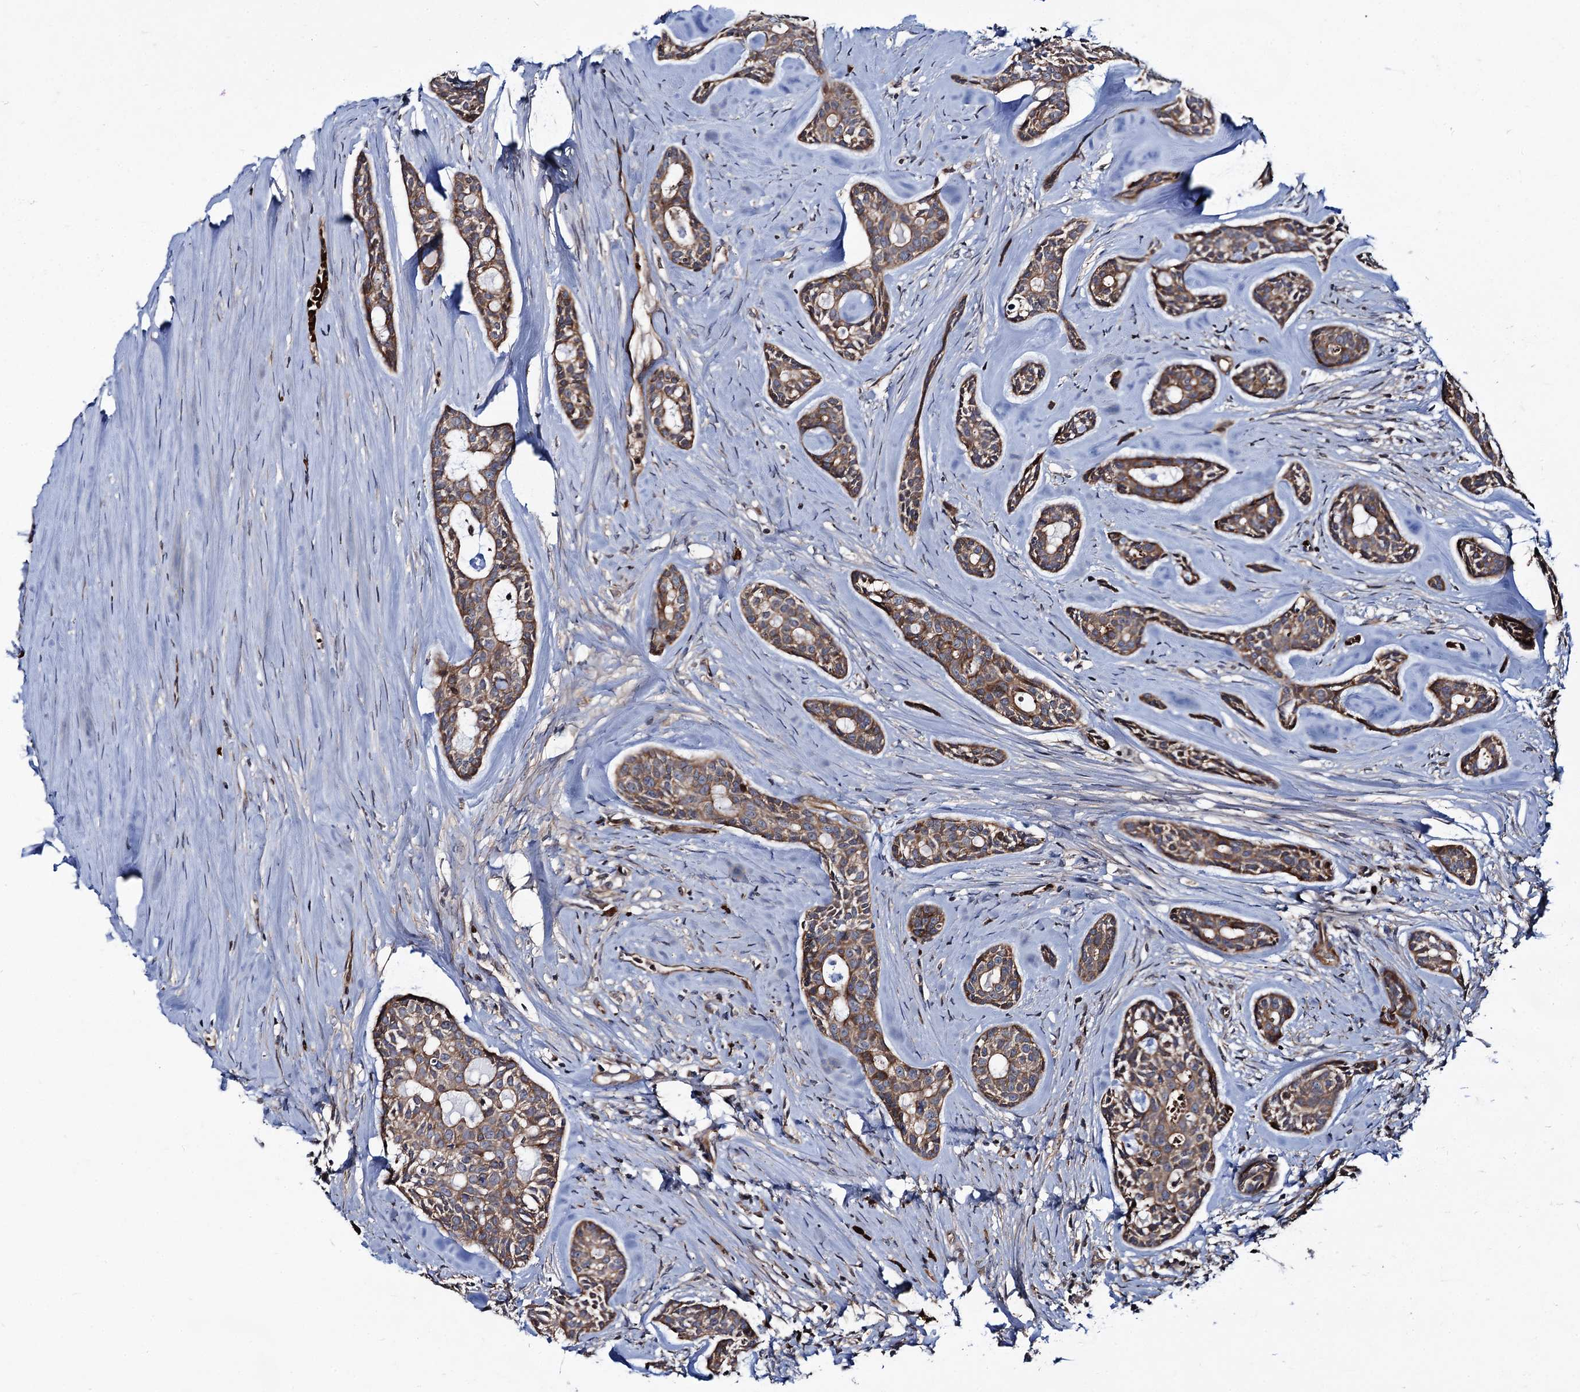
{"staining": {"intensity": "moderate", "quantity": ">75%", "location": "cytoplasmic/membranous"}, "tissue": "head and neck cancer", "cell_type": "Tumor cells", "image_type": "cancer", "snomed": [{"axis": "morphology", "description": "Adenocarcinoma, NOS"}, {"axis": "topography", "description": "Subcutis"}, {"axis": "topography", "description": "Head-Neck"}], "caption": "The immunohistochemical stain labels moderate cytoplasmic/membranous expression in tumor cells of adenocarcinoma (head and neck) tissue.", "gene": "KXD1", "patient": {"sex": "female", "age": 73}}